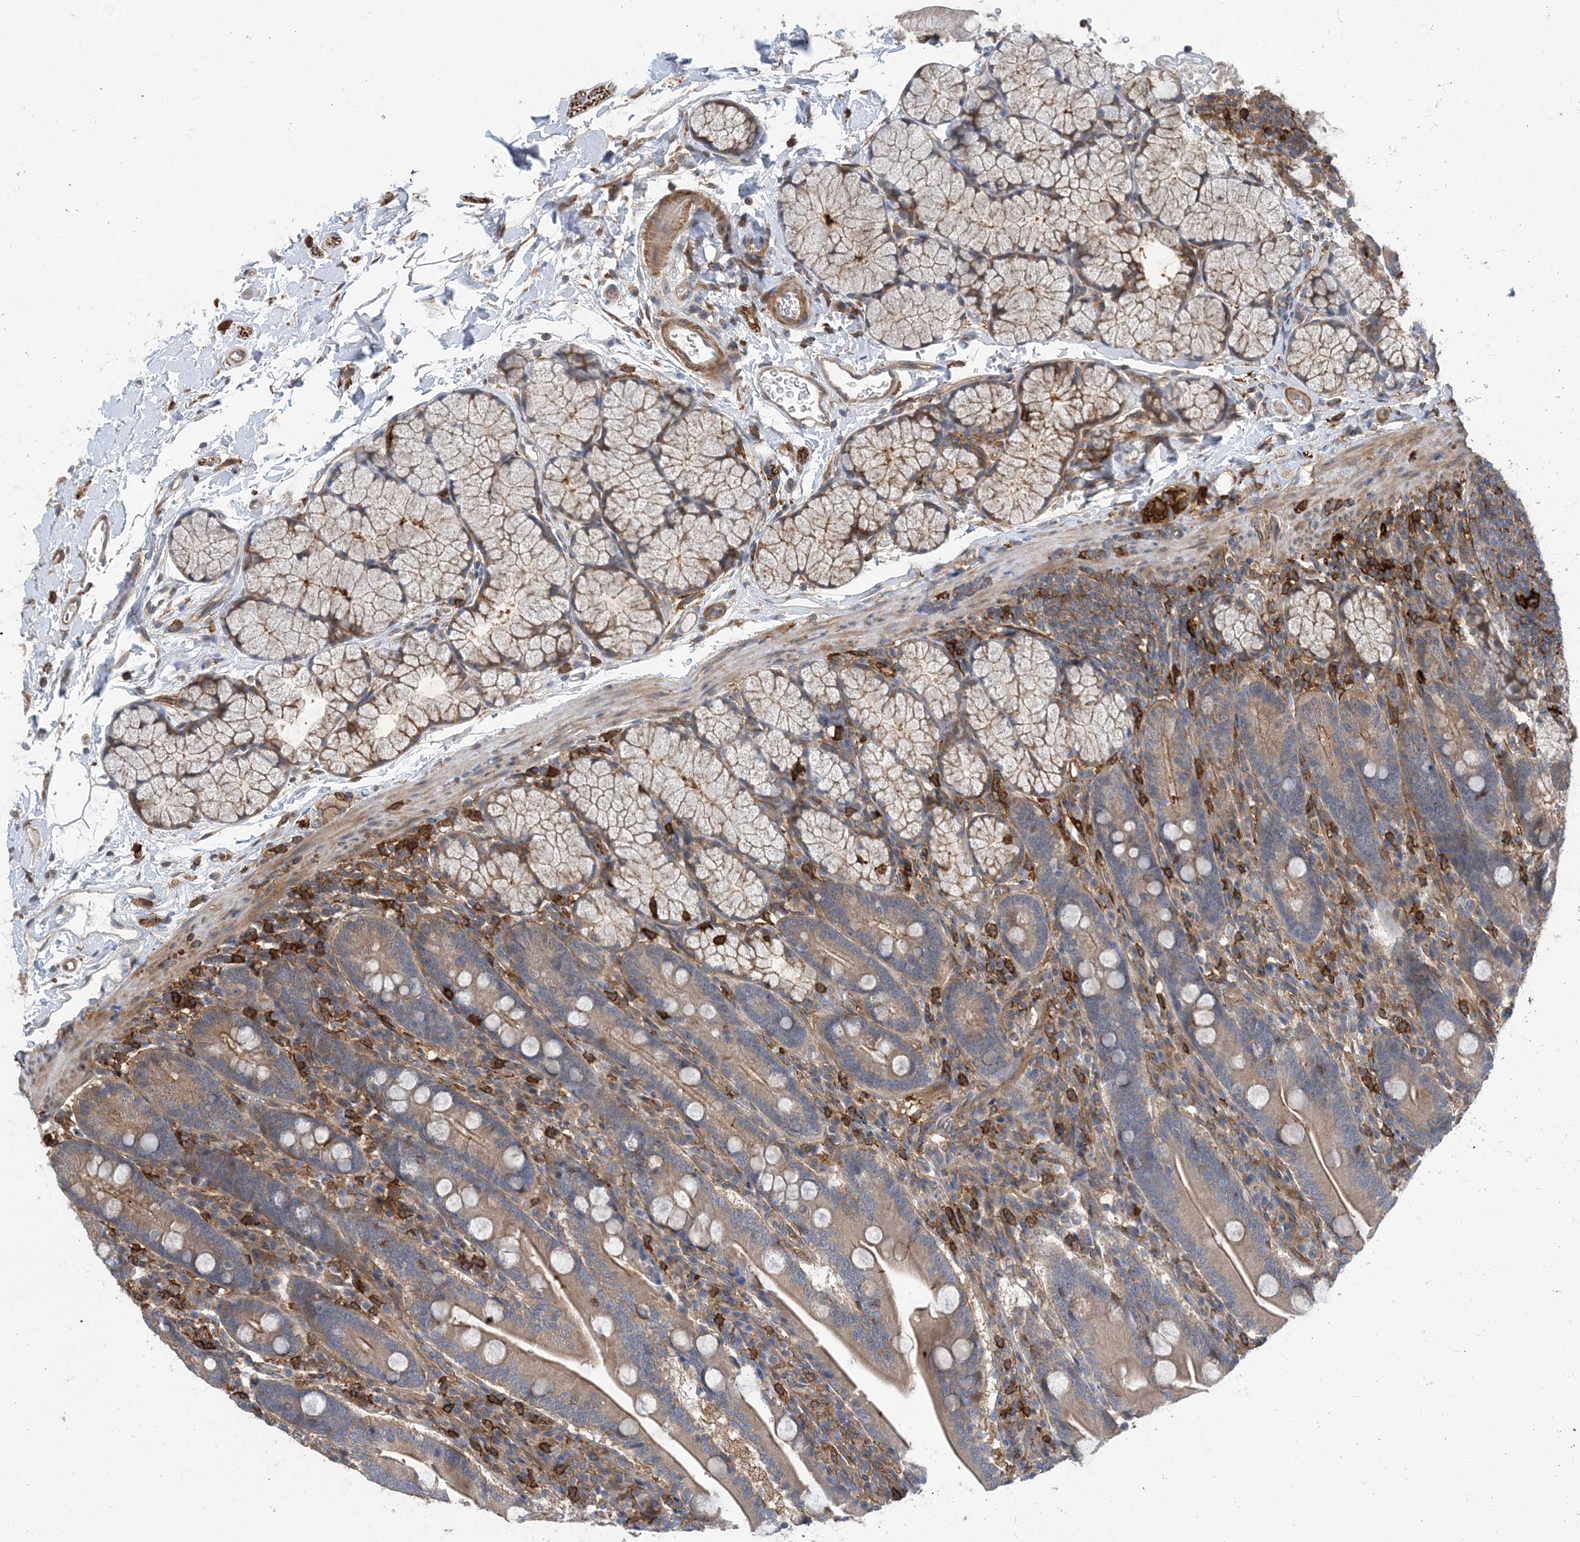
{"staining": {"intensity": "moderate", "quantity": "25%-75%", "location": "cytoplasmic/membranous"}, "tissue": "duodenum", "cell_type": "Glandular cells", "image_type": "normal", "snomed": [{"axis": "morphology", "description": "Normal tissue, NOS"}, {"axis": "topography", "description": "Duodenum"}], "caption": "Brown immunohistochemical staining in normal duodenum displays moderate cytoplasmic/membranous staining in approximately 25%-75% of glandular cells. The protein is shown in brown color, while the nuclei are stained blue.", "gene": "HS1BP3", "patient": {"sex": "male", "age": 35}}